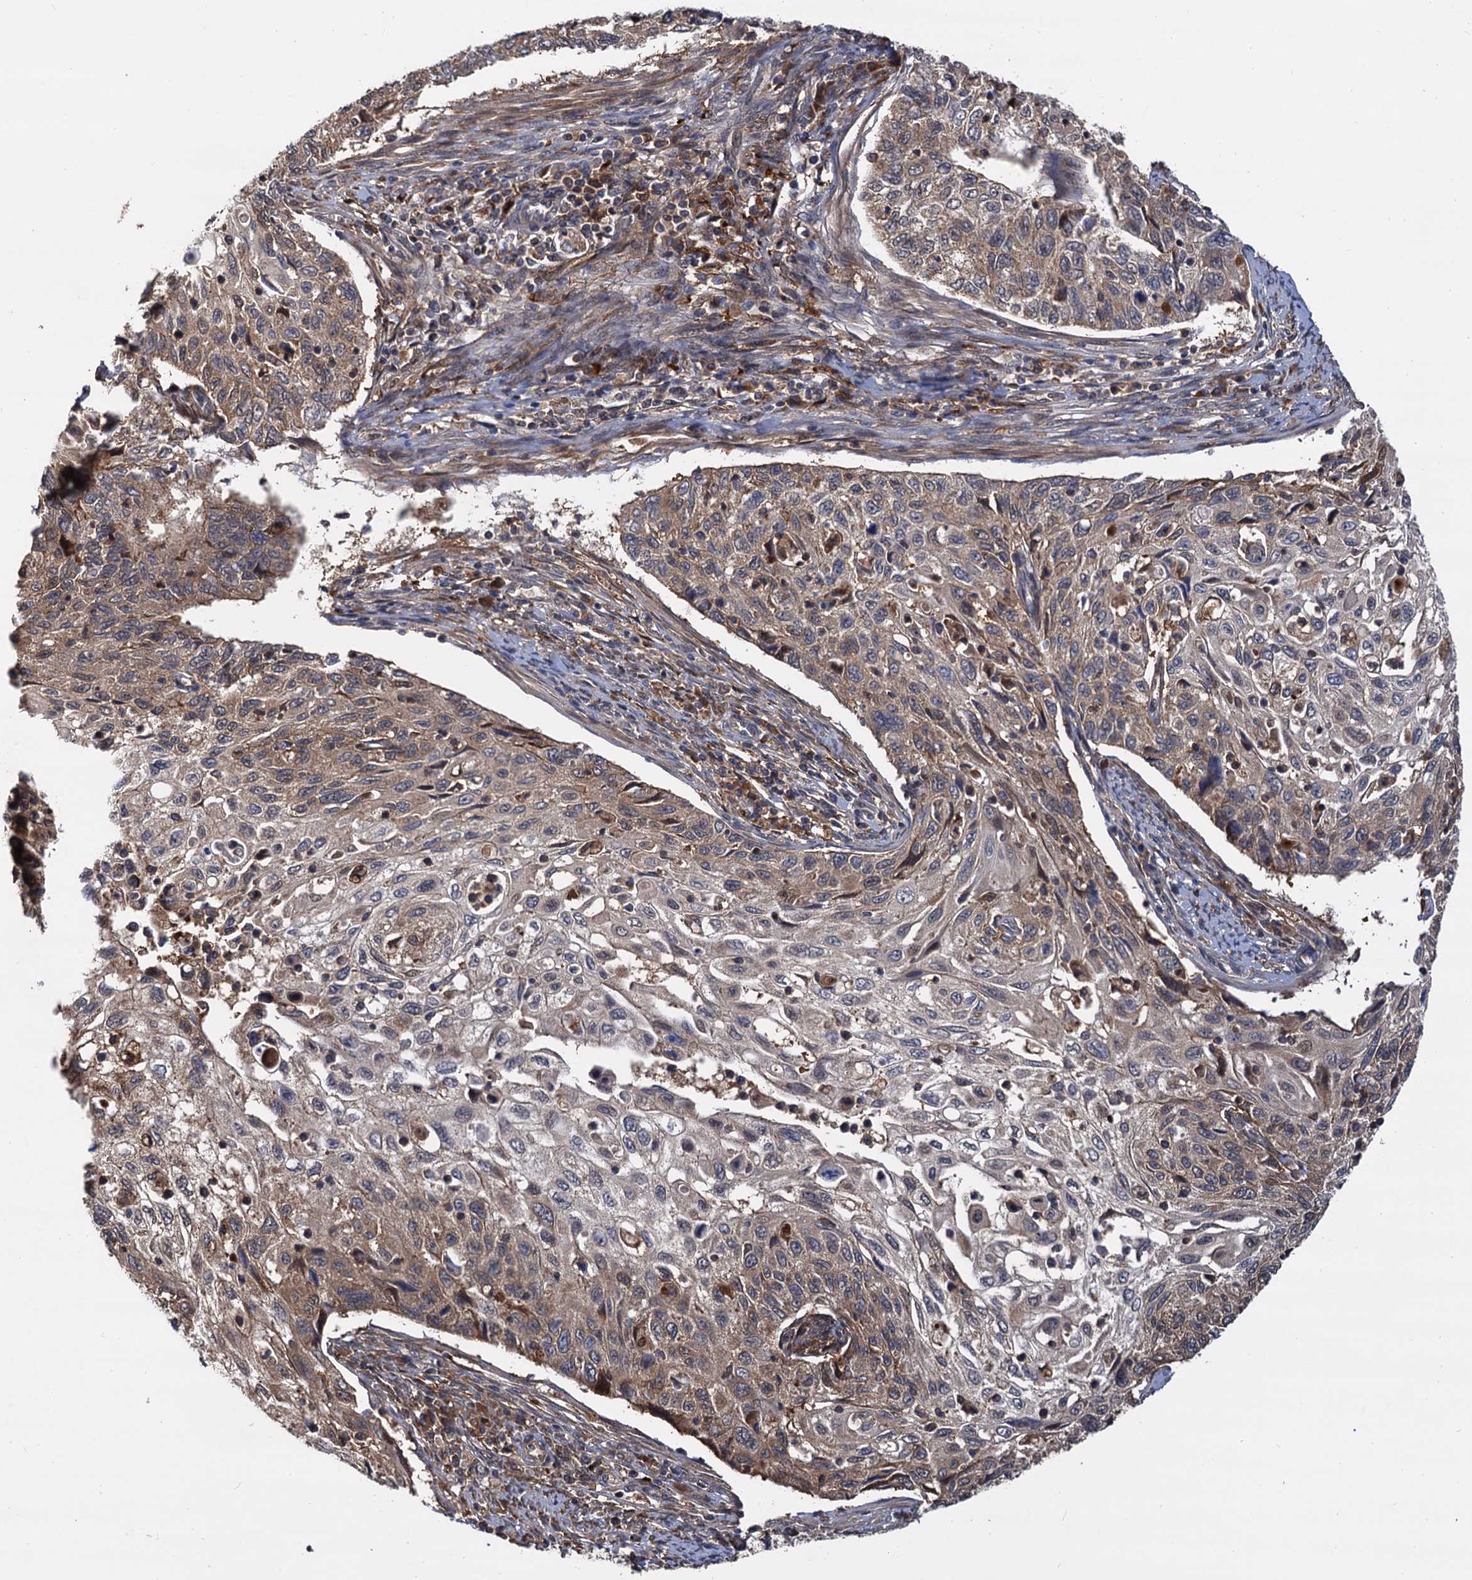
{"staining": {"intensity": "weak", "quantity": ">75%", "location": "cytoplasmic/membranous"}, "tissue": "cervical cancer", "cell_type": "Tumor cells", "image_type": "cancer", "snomed": [{"axis": "morphology", "description": "Squamous cell carcinoma, NOS"}, {"axis": "topography", "description": "Cervix"}], "caption": "High-magnification brightfield microscopy of cervical squamous cell carcinoma stained with DAB (3,3'-diaminobenzidine) (brown) and counterstained with hematoxylin (blue). tumor cells exhibit weak cytoplasmic/membranous staining is identified in about>75% of cells.", "gene": "SELENOP", "patient": {"sex": "female", "age": 70}}